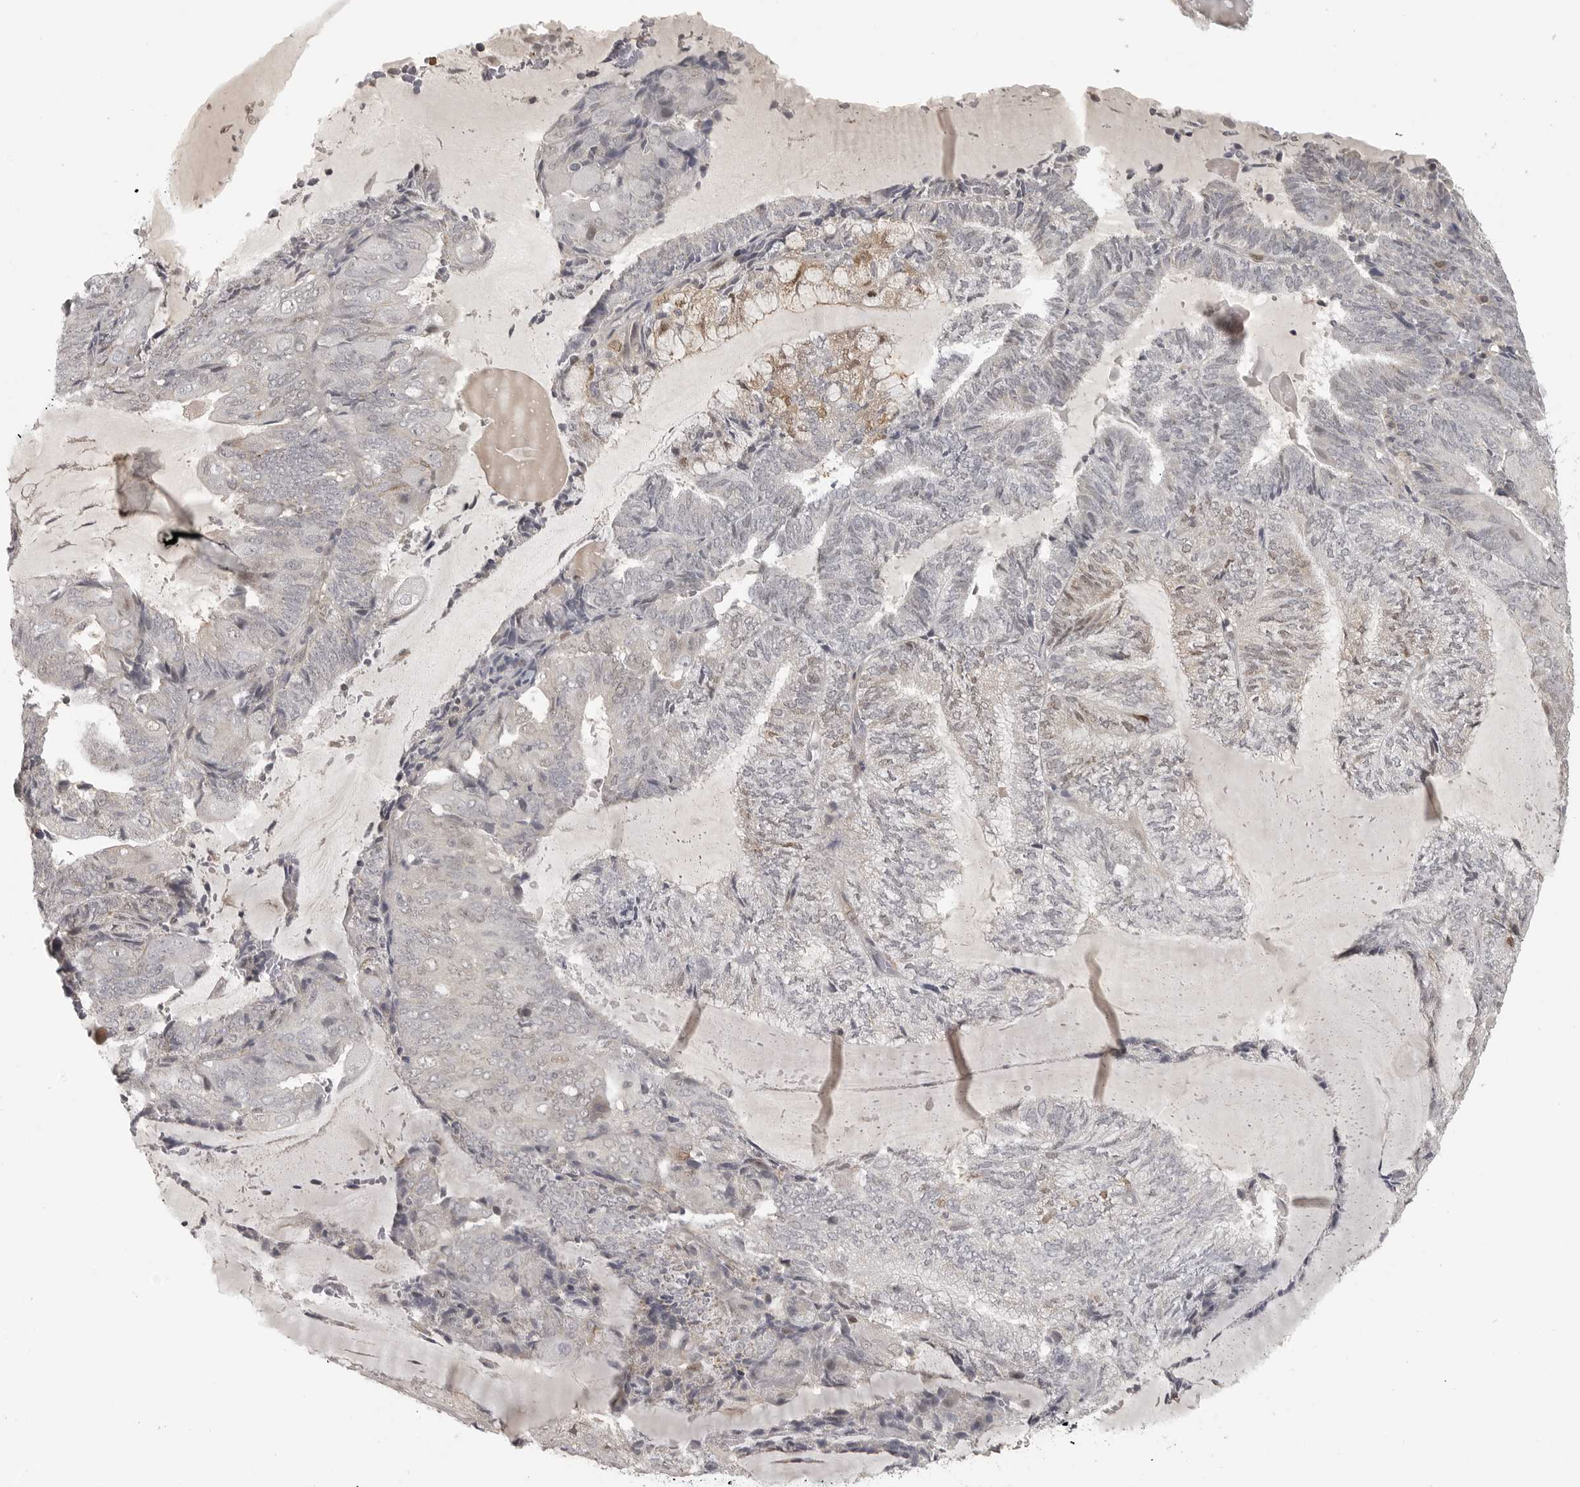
{"staining": {"intensity": "weak", "quantity": "<25%", "location": "nuclear"}, "tissue": "endometrial cancer", "cell_type": "Tumor cells", "image_type": "cancer", "snomed": [{"axis": "morphology", "description": "Adenocarcinoma, NOS"}, {"axis": "topography", "description": "Endometrium"}], "caption": "Human adenocarcinoma (endometrial) stained for a protein using immunohistochemistry exhibits no positivity in tumor cells.", "gene": "UROD", "patient": {"sex": "female", "age": 81}}